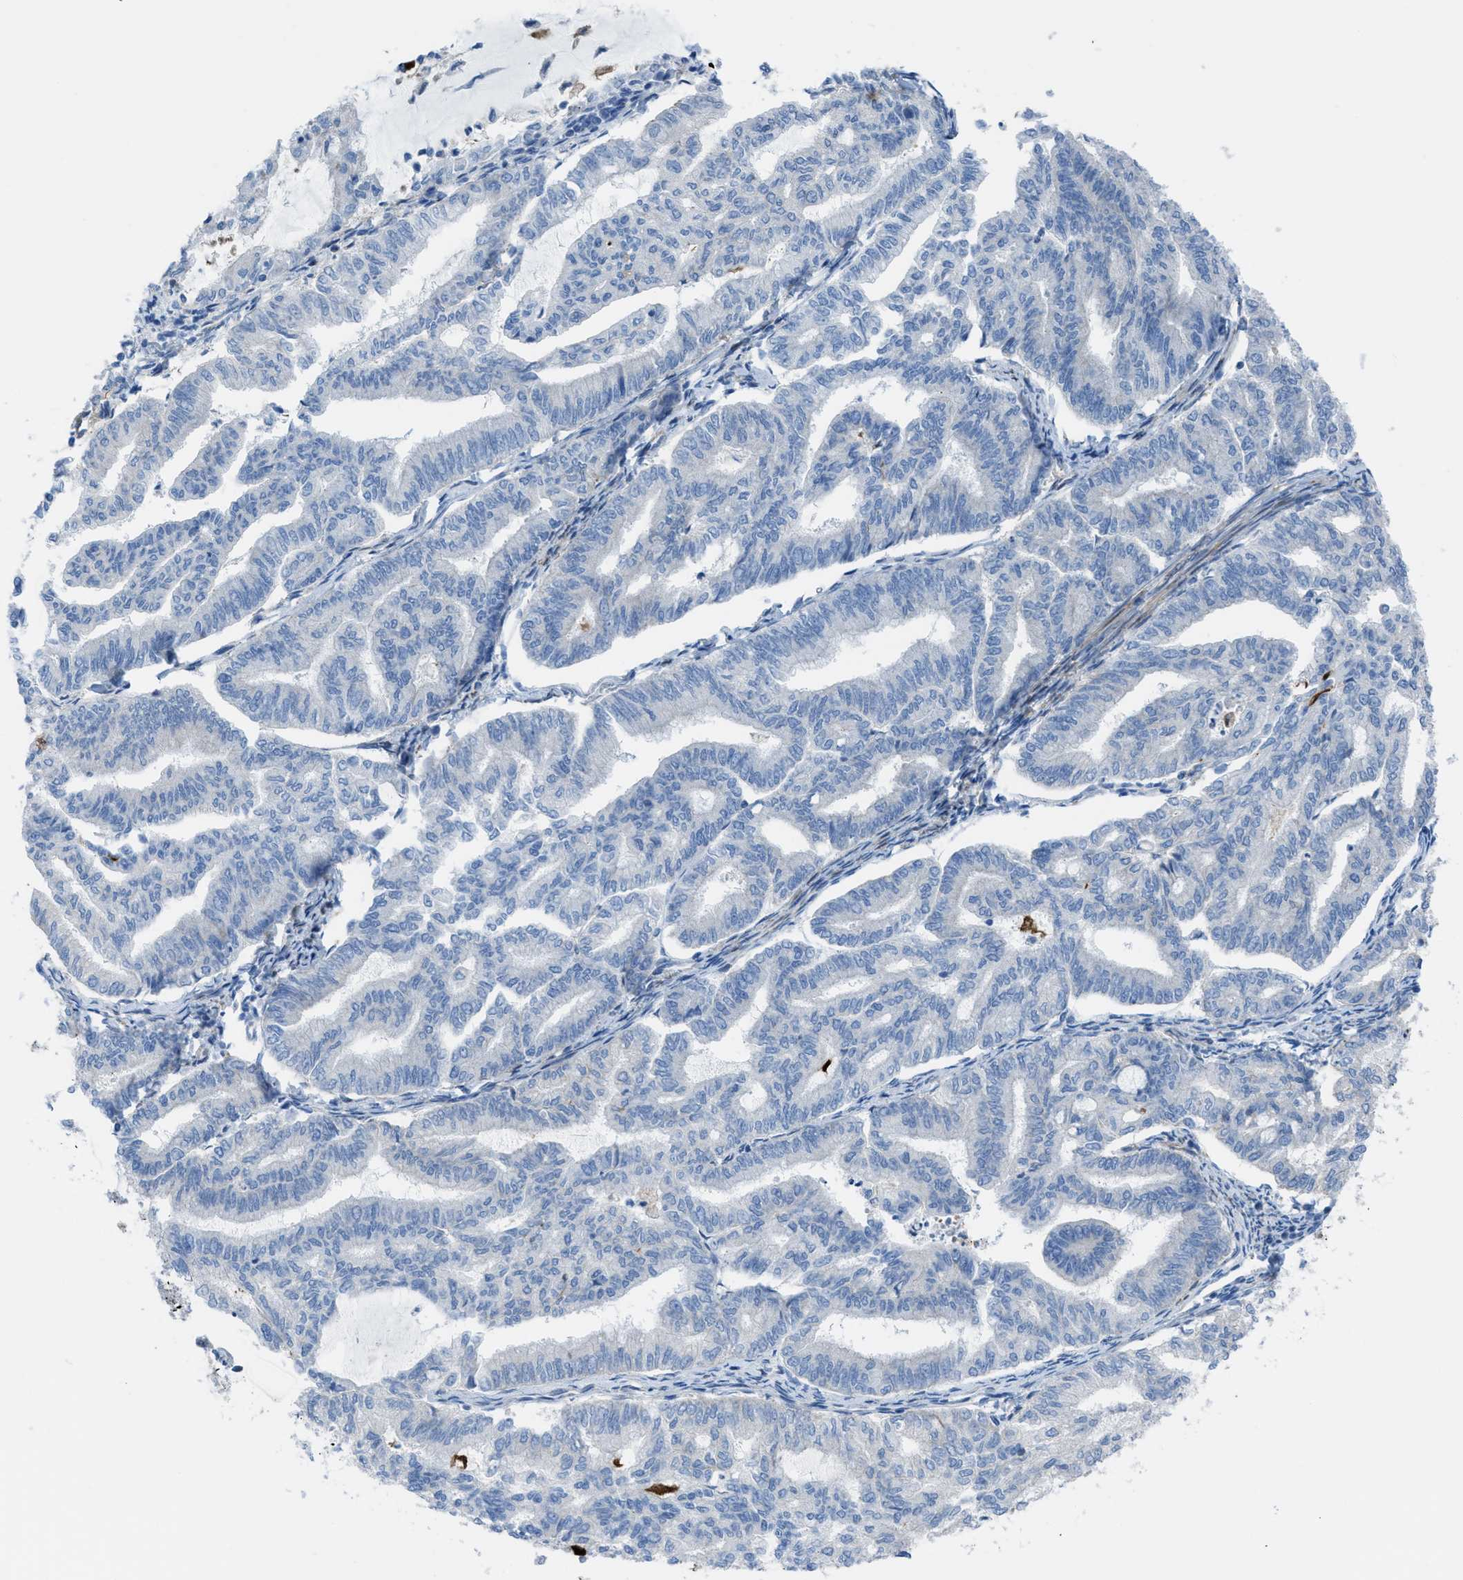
{"staining": {"intensity": "negative", "quantity": "none", "location": "none"}, "tissue": "endometrial cancer", "cell_type": "Tumor cells", "image_type": "cancer", "snomed": [{"axis": "morphology", "description": "Adenocarcinoma, NOS"}, {"axis": "topography", "description": "Endometrium"}], "caption": "This is an immunohistochemistry micrograph of endometrial cancer. There is no expression in tumor cells.", "gene": "KCNH7", "patient": {"sex": "female", "age": 79}}